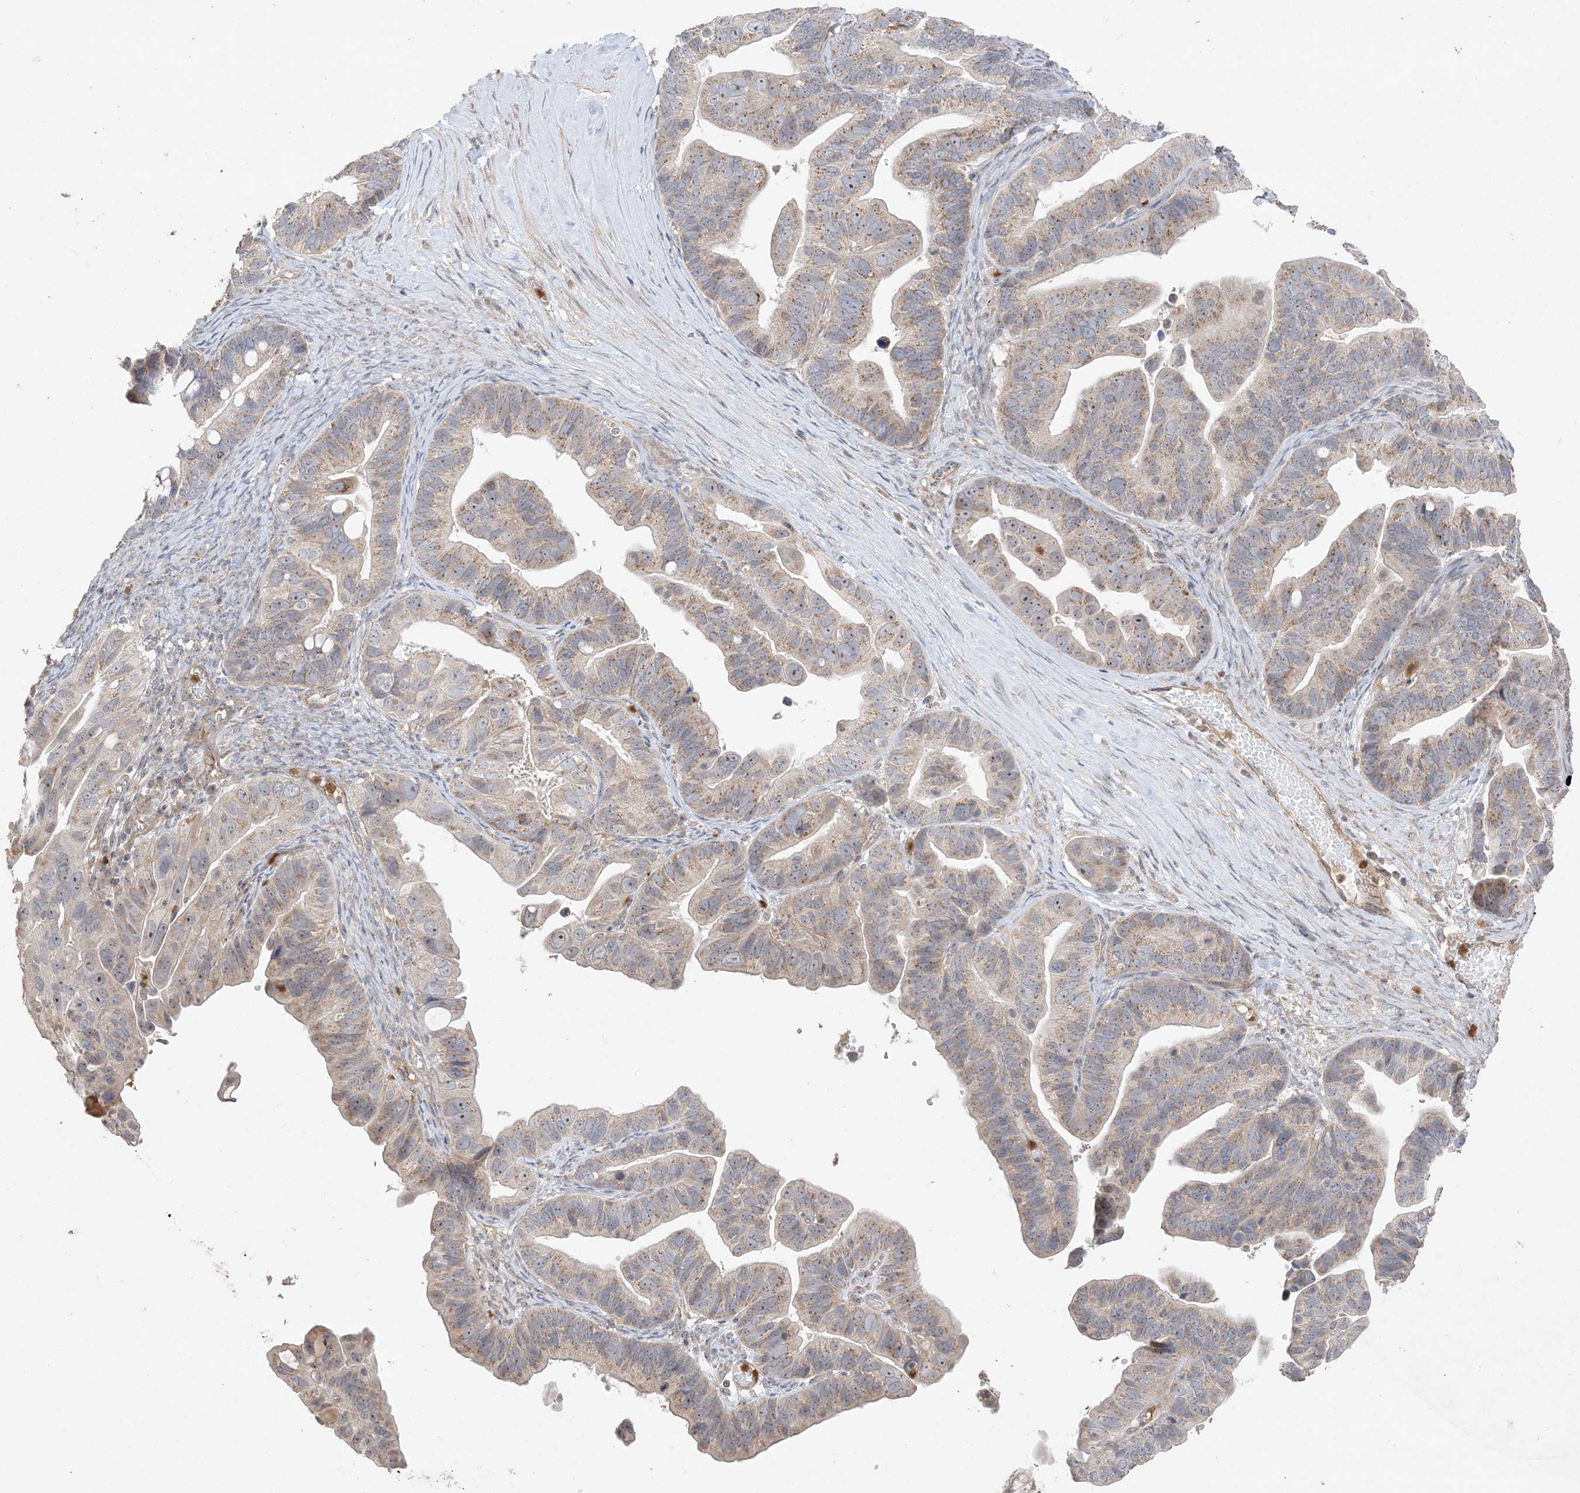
{"staining": {"intensity": "weak", "quantity": ">75%", "location": "cytoplasmic/membranous,nuclear"}, "tissue": "ovarian cancer", "cell_type": "Tumor cells", "image_type": "cancer", "snomed": [{"axis": "morphology", "description": "Cystadenocarcinoma, serous, NOS"}, {"axis": "topography", "description": "Ovary"}], "caption": "The photomicrograph shows a brown stain indicating the presence of a protein in the cytoplasmic/membranous and nuclear of tumor cells in serous cystadenocarcinoma (ovarian). The protein is stained brown, and the nuclei are stained in blue (DAB IHC with brightfield microscopy, high magnification).", "gene": "DDX18", "patient": {"sex": "female", "age": 56}}